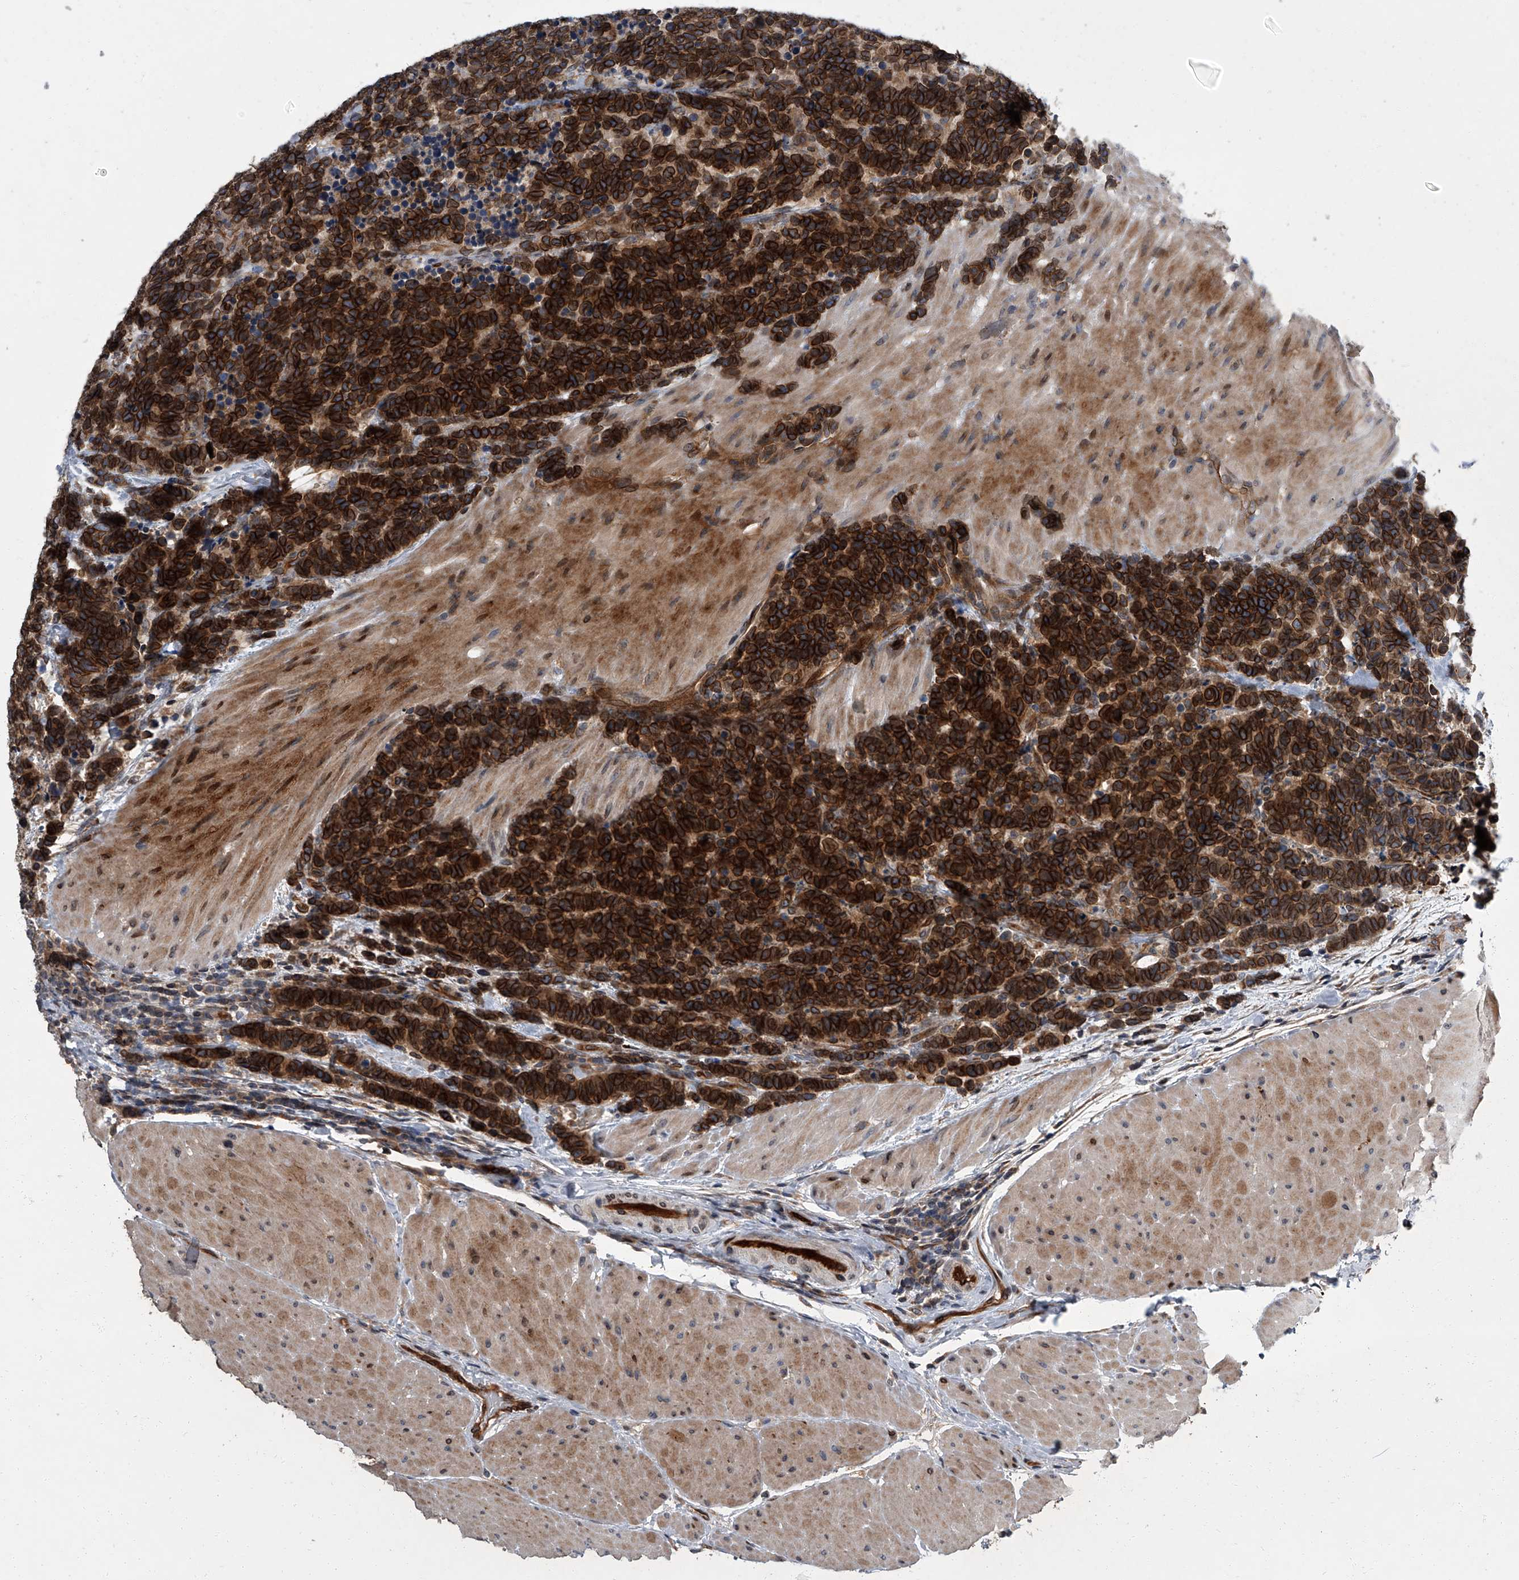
{"staining": {"intensity": "strong", "quantity": ">75%", "location": "cytoplasmic/membranous,nuclear"}, "tissue": "carcinoid", "cell_type": "Tumor cells", "image_type": "cancer", "snomed": [{"axis": "morphology", "description": "Carcinoma, NOS"}, {"axis": "morphology", "description": "Carcinoid, malignant, NOS"}, {"axis": "topography", "description": "Urinary bladder"}], "caption": "Strong cytoplasmic/membranous and nuclear staining for a protein is appreciated in about >75% of tumor cells of carcinoid (malignant) using immunohistochemistry (IHC).", "gene": "LRRC8C", "patient": {"sex": "male", "age": 57}}